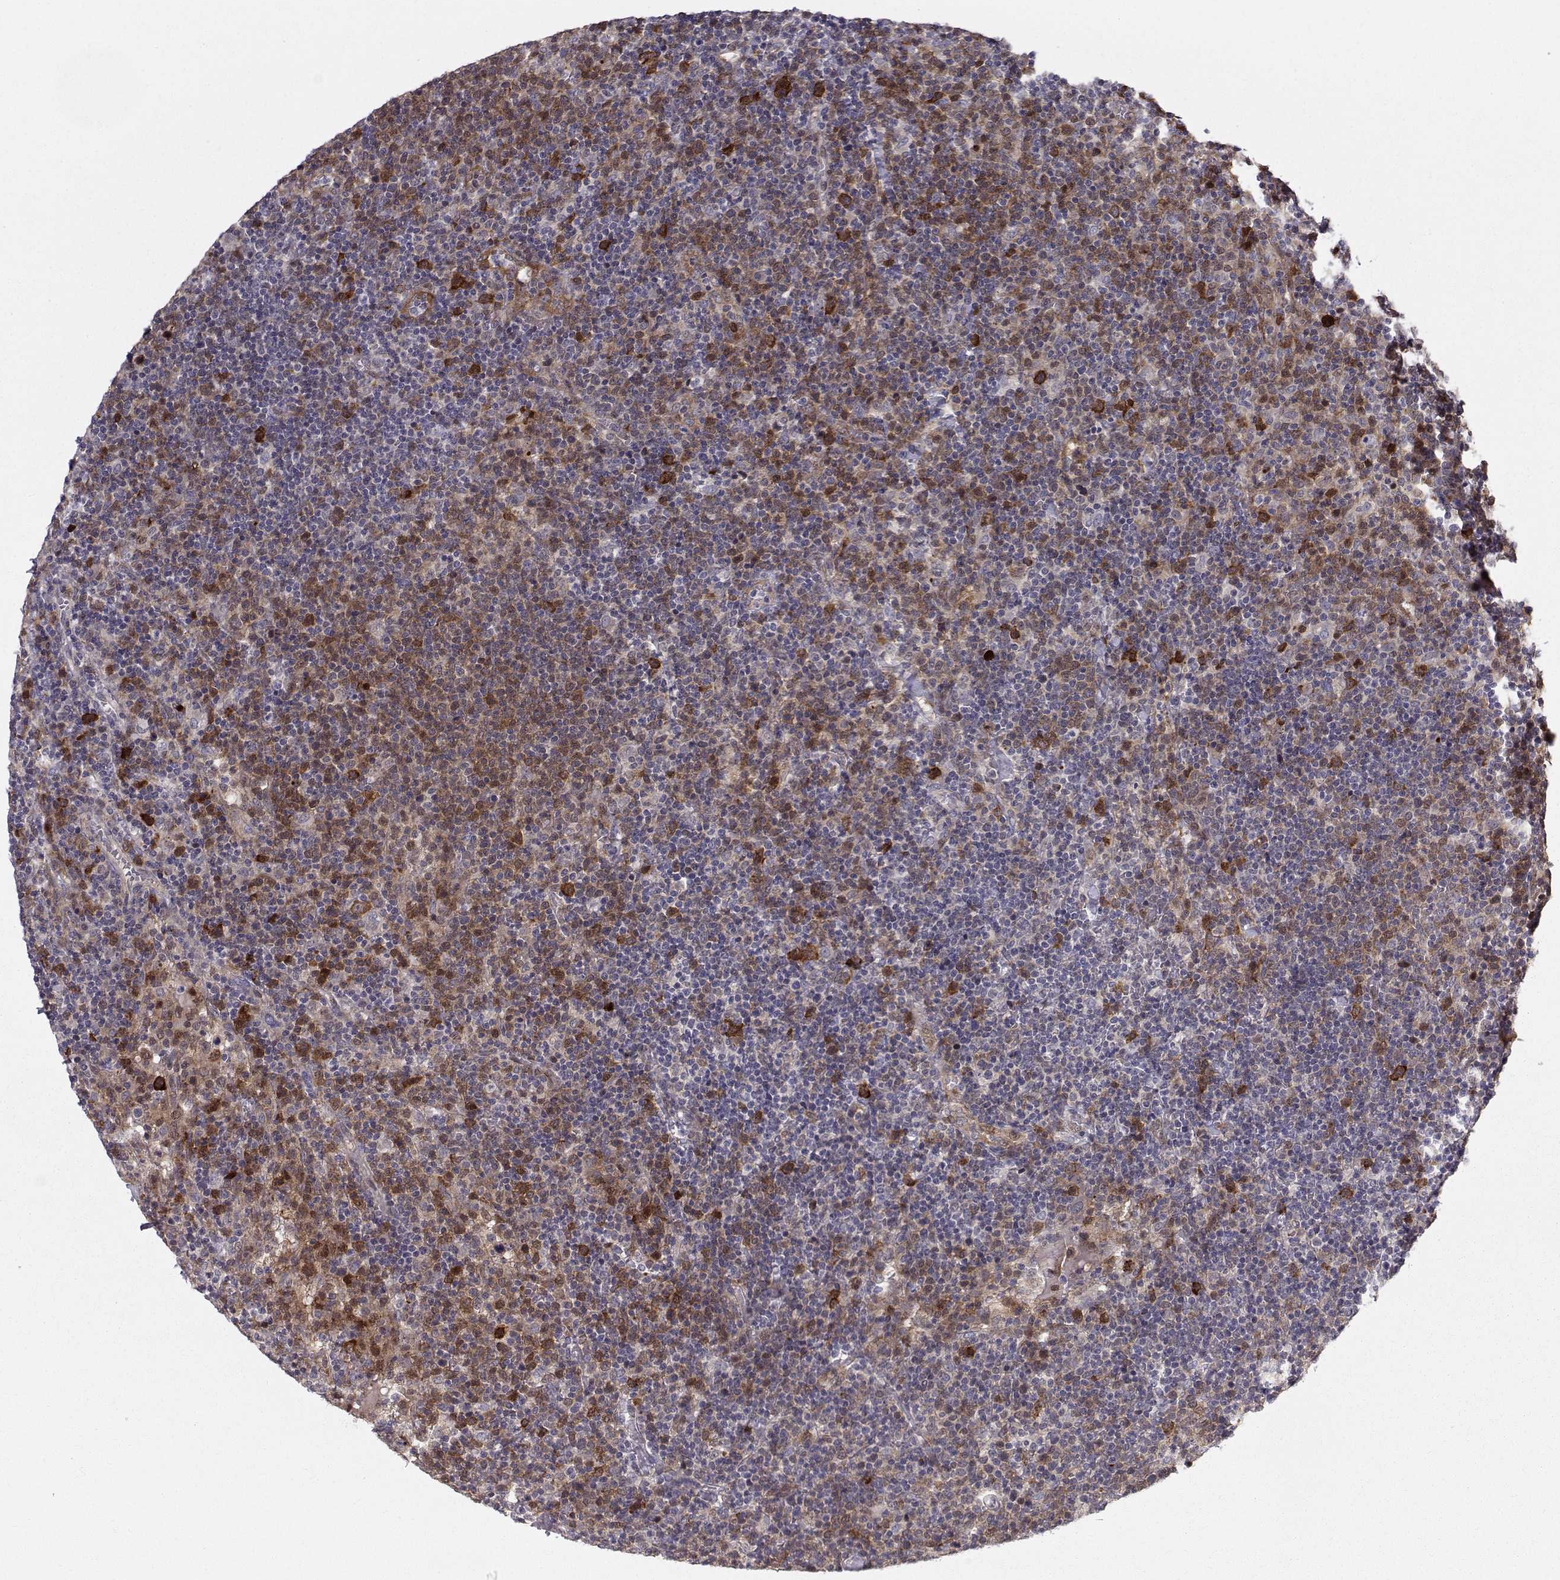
{"staining": {"intensity": "weak", "quantity": "25%-75%", "location": "cytoplasmic/membranous"}, "tissue": "lymphoma", "cell_type": "Tumor cells", "image_type": "cancer", "snomed": [{"axis": "morphology", "description": "Malignant lymphoma, non-Hodgkin's type, High grade"}, {"axis": "topography", "description": "Lymph node"}], "caption": "Human high-grade malignant lymphoma, non-Hodgkin's type stained with a brown dye exhibits weak cytoplasmic/membranous positive positivity in approximately 25%-75% of tumor cells.", "gene": "HSP90AB1", "patient": {"sex": "male", "age": 61}}